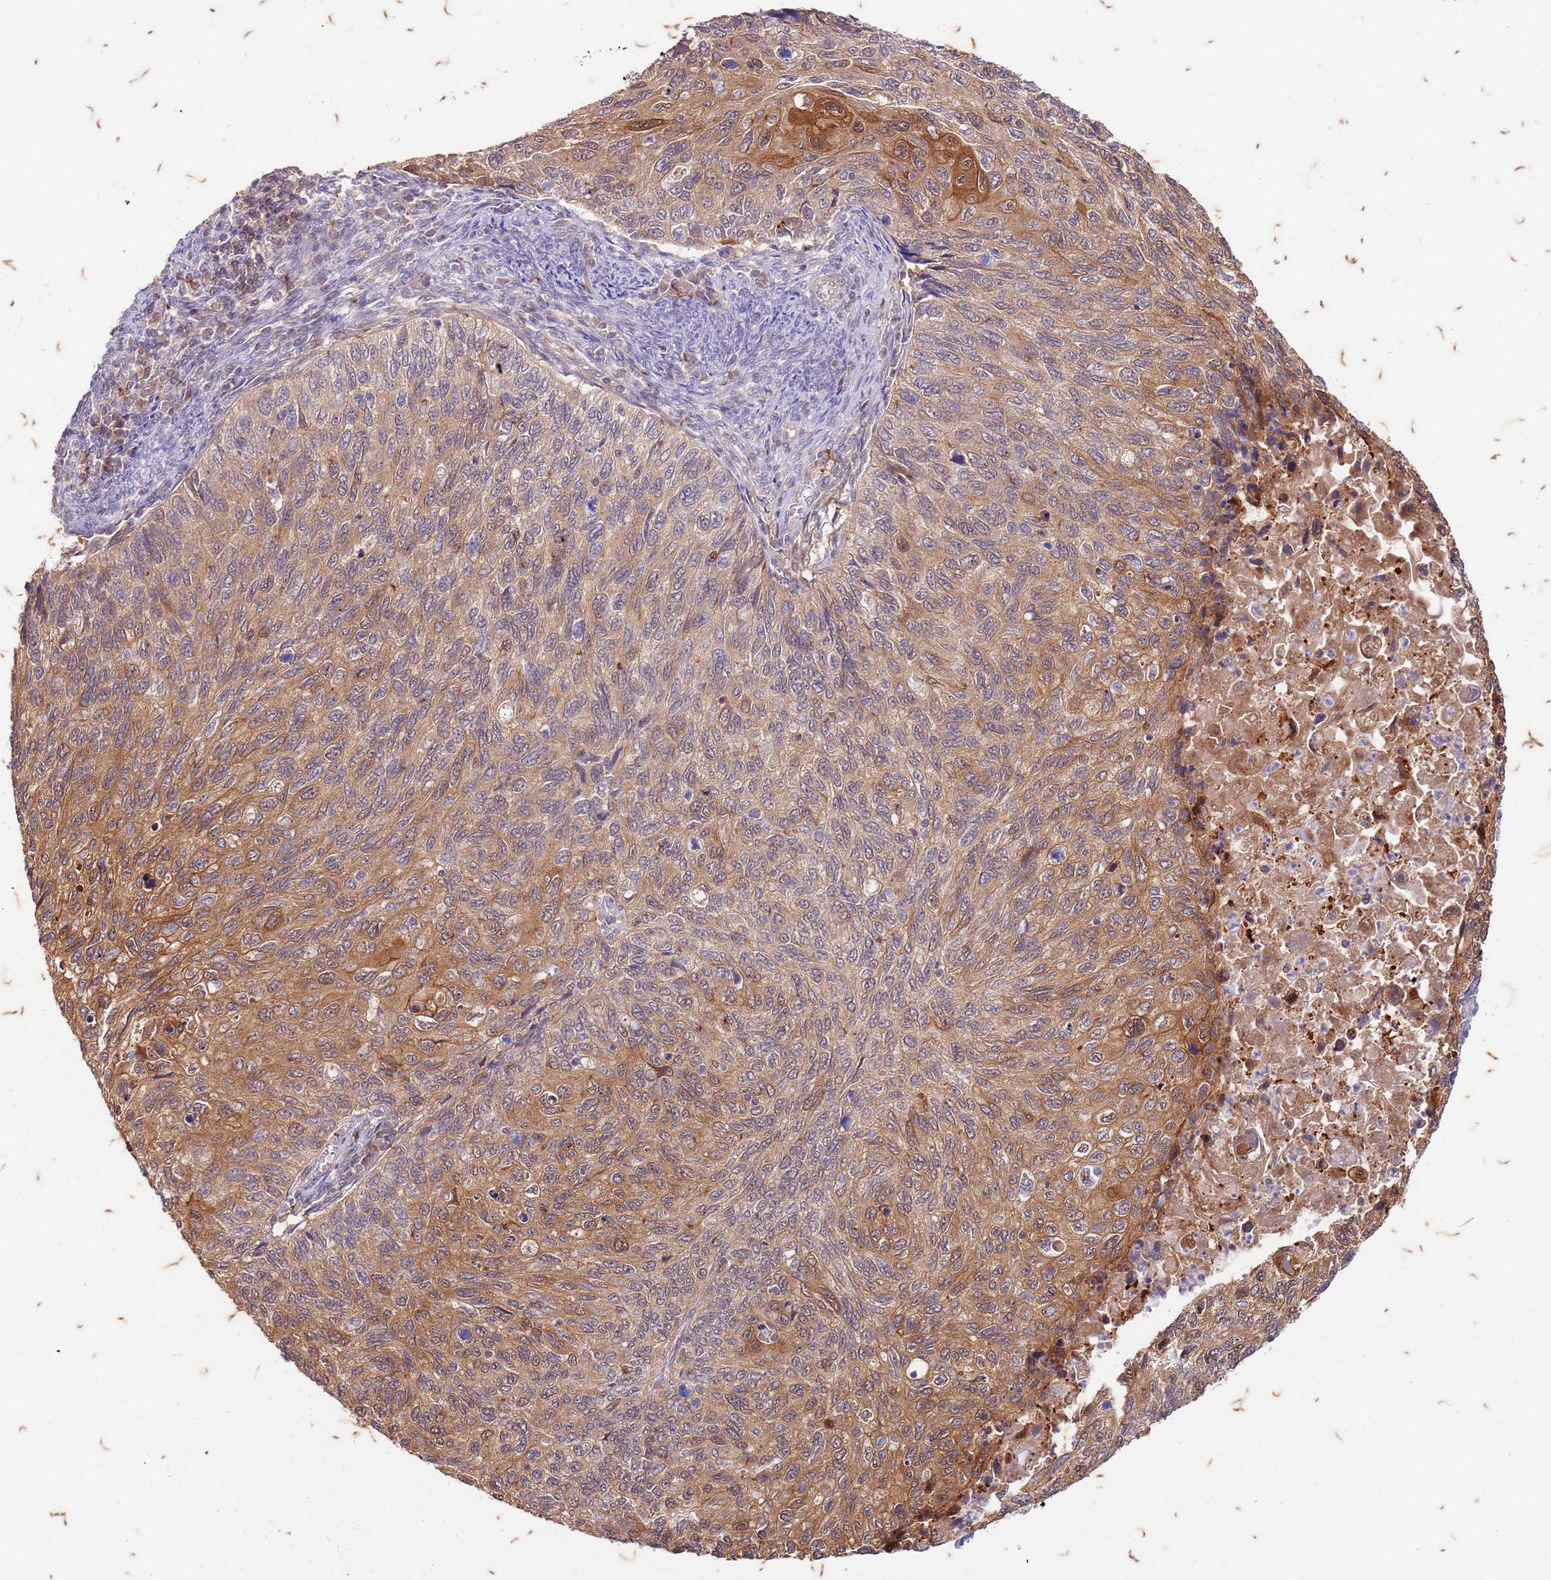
{"staining": {"intensity": "moderate", "quantity": ">75%", "location": "cytoplasmic/membranous"}, "tissue": "cervical cancer", "cell_type": "Tumor cells", "image_type": "cancer", "snomed": [{"axis": "morphology", "description": "Squamous cell carcinoma, NOS"}, {"axis": "topography", "description": "Cervix"}], "caption": "High-power microscopy captured an IHC photomicrograph of cervical cancer, revealing moderate cytoplasmic/membranous staining in about >75% of tumor cells. (Brightfield microscopy of DAB IHC at high magnification).", "gene": "RAPGEF3", "patient": {"sex": "female", "age": 70}}